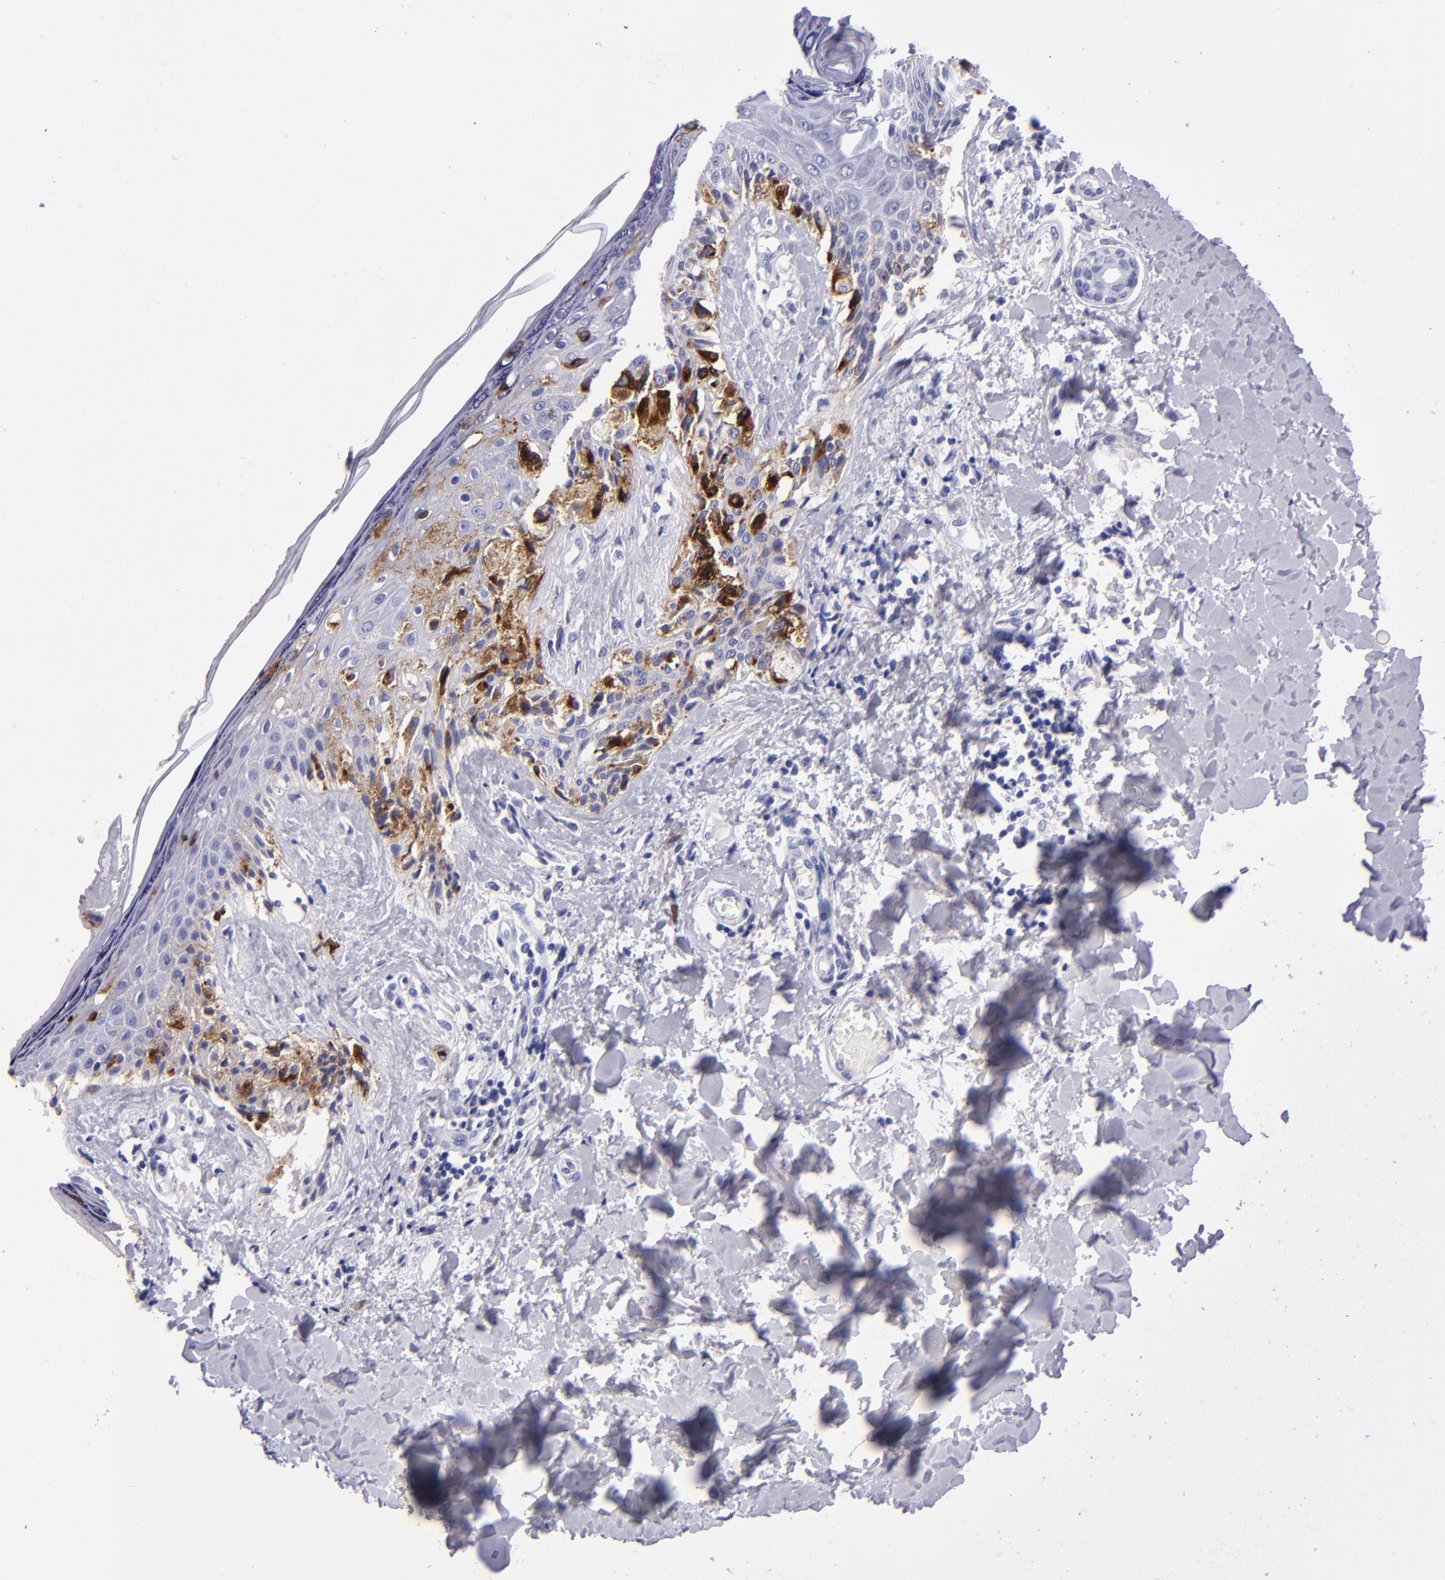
{"staining": {"intensity": "strong", "quantity": "<25%", "location": "cytoplasmic/membranous"}, "tissue": "melanoma", "cell_type": "Tumor cells", "image_type": "cancer", "snomed": [{"axis": "morphology", "description": "Malignant melanoma, NOS"}, {"axis": "topography", "description": "Skin"}], "caption": "Protein expression analysis of malignant melanoma demonstrates strong cytoplasmic/membranous positivity in approximately <25% of tumor cells.", "gene": "TYRP1", "patient": {"sex": "female", "age": 82}}